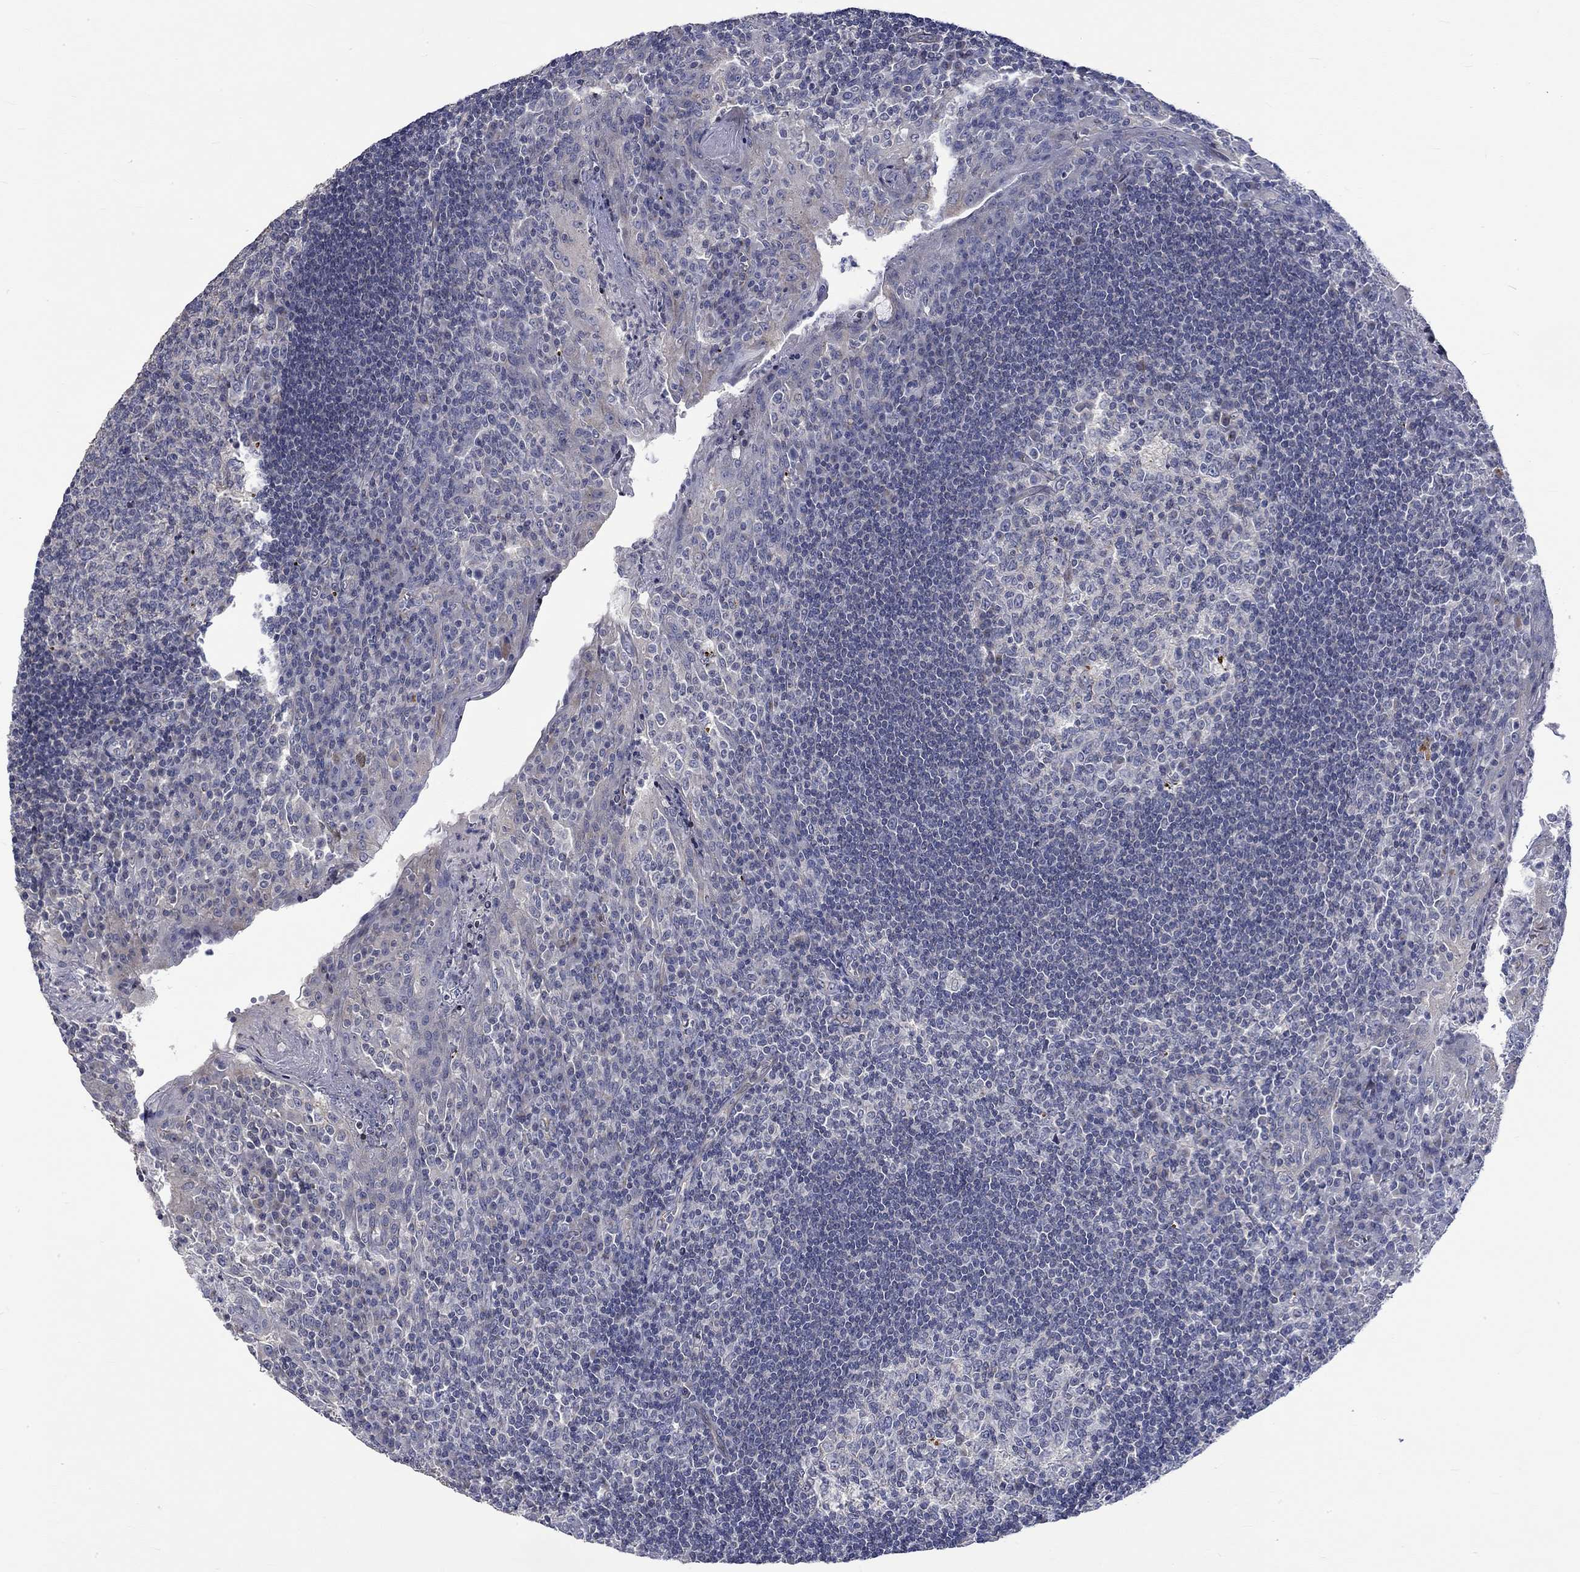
{"staining": {"intensity": "negative", "quantity": "none", "location": "none"}, "tissue": "tonsil", "cell_type": "Germinal center cells", "image_type": "normal", "snomed": [{"axis": "morphology", "description": "Normal tissue, NOS"}, {"axis": "topography", "description": "Tonsil"}], "caption": "There is no significant staining in germinal center cells of tonsil. The staining was performed using DAB (3,3'-diaminobenzidine) to visualize the protein expression in brown, while the nuclei were stained in blue with hematoxylin (Magnification: 20x).", "gene": "GJA5", "patient": {"sex": "female", "age": 12}}